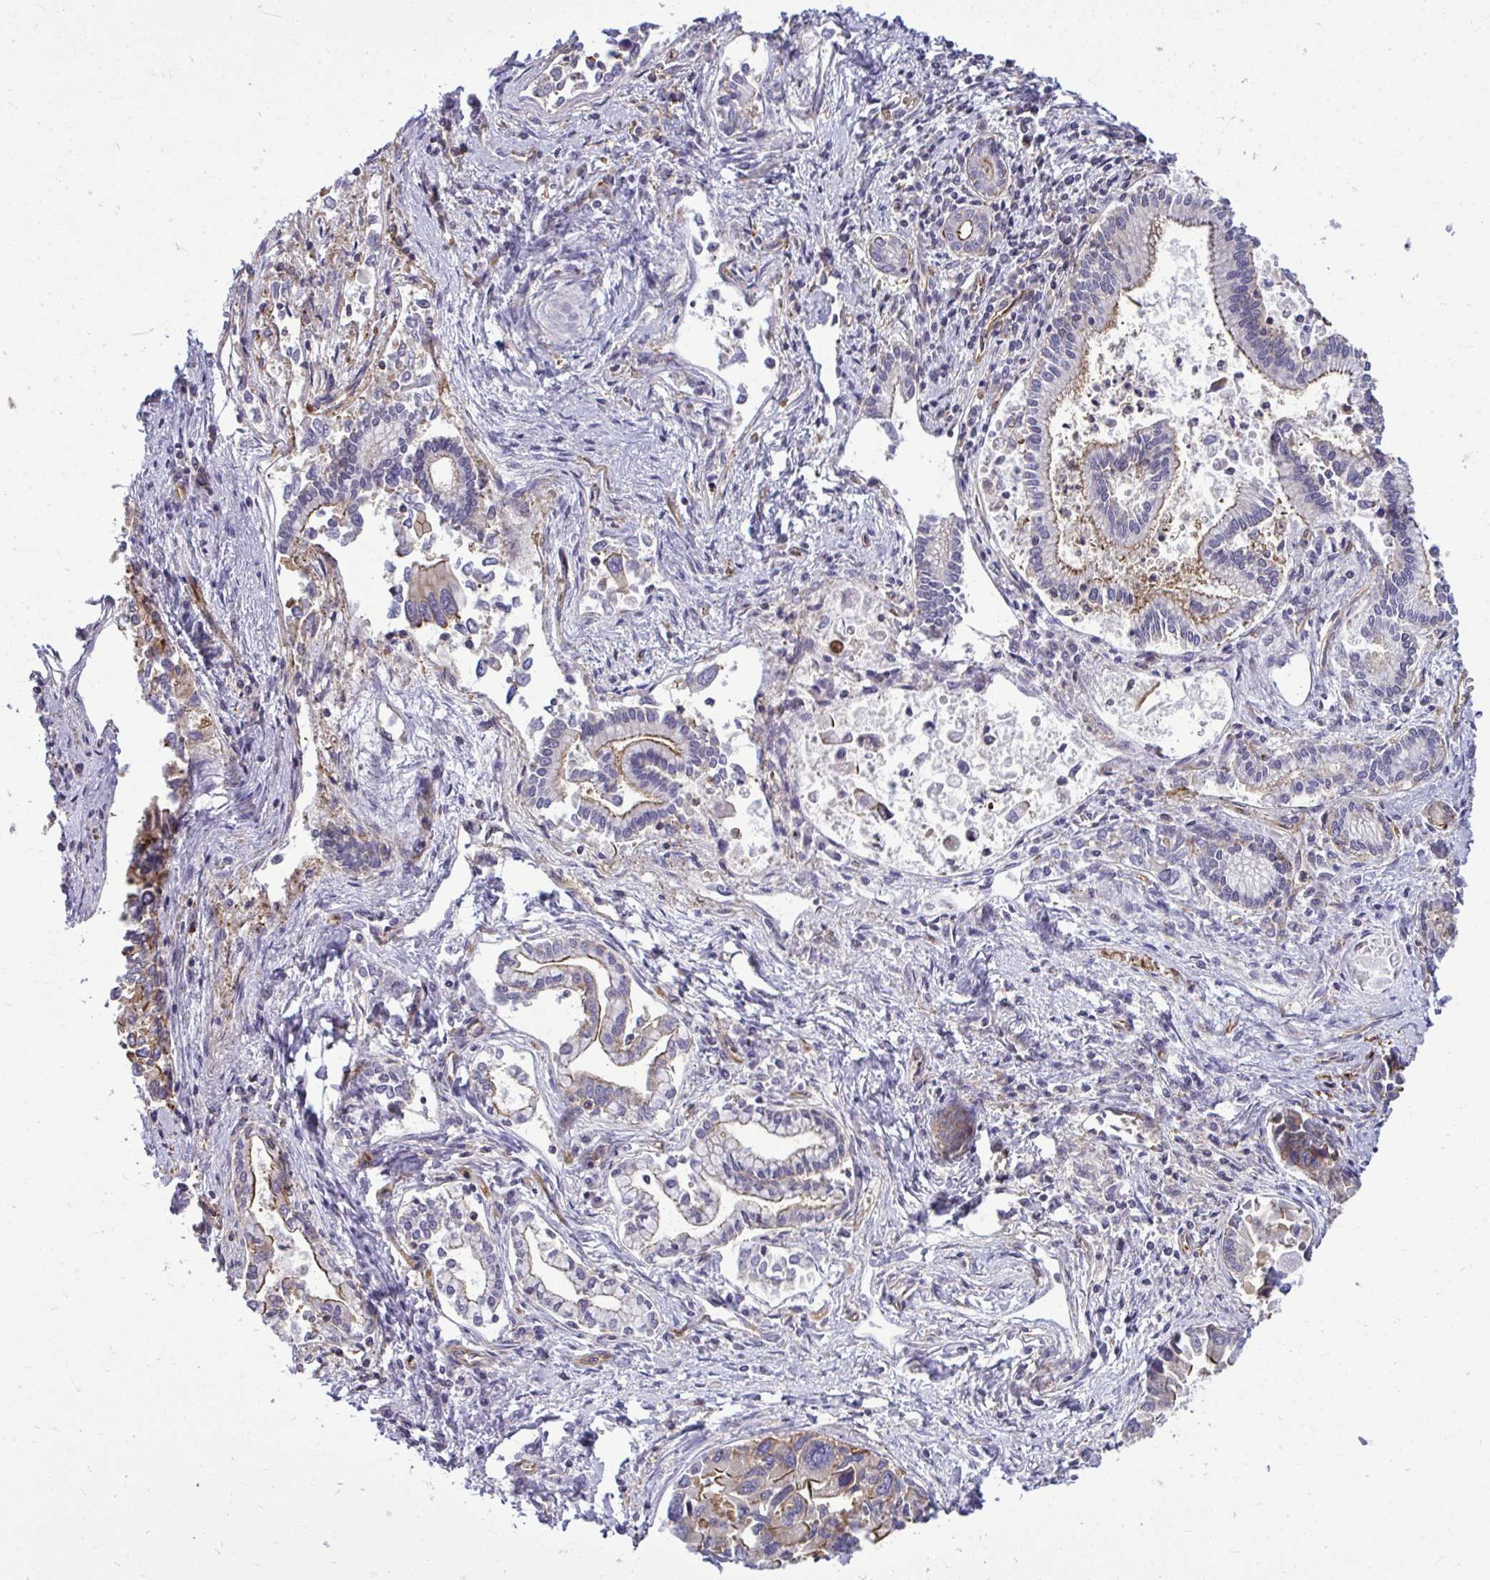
{"staining": {"intensity": "moderate", "quantity": "25%-75%", "location": "cytoplasmic/membranous"}, "tissue": "liver cancer", "cell_type": "Tumor cells", "image_type": "cancer", "snomed": [{"axis": "morphology", "description": "Cholangiocarcinoma"}, {"axis": "topography", "description": "Liver"}], "caption": "A brown stain labels moderate cytoplasmic/membranous staining of a protein in liver cancer (cholangiocarcinoma) tumor cells.", "gene": "FUT10", "patient": {"sex": "male", "age": 66}}